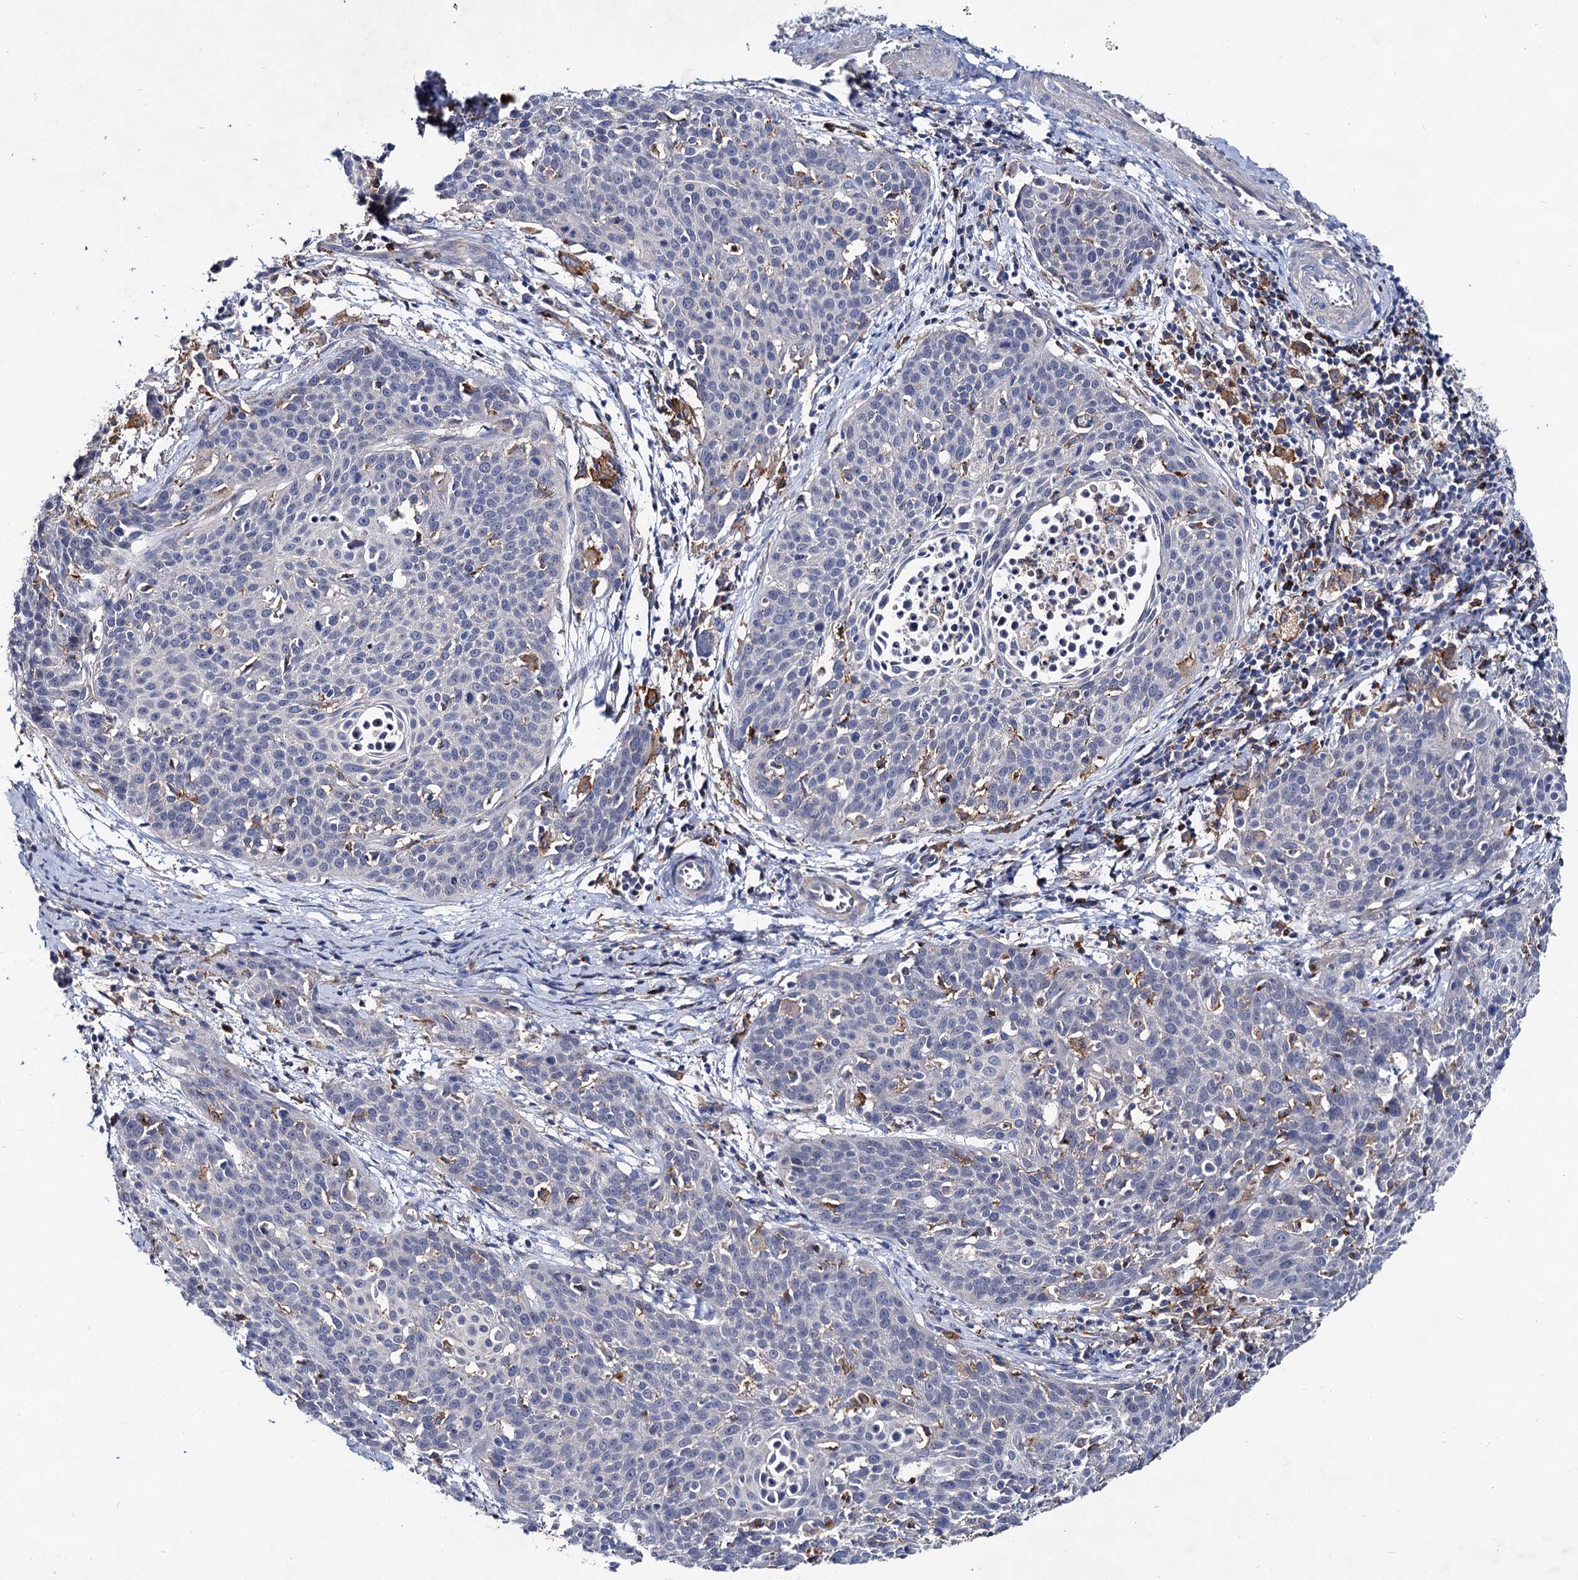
{"staining": {"intensity": "negative", "quantity": "none", "location": "none"}, "tissue": "cervical cancer", "cell_type": "Tumor cells", "image_type": "cancer", "snomed": [{"axis": "morphology", "description": "Squamous cell carcinoma, NOS"}, {"axis": "topography", "description": "Cervix"}], "caption": "Tumor cells show no significant staining in cervical cancer.", "gene": "HVCN1", "patient": {"sex": "female", "age": 38}}